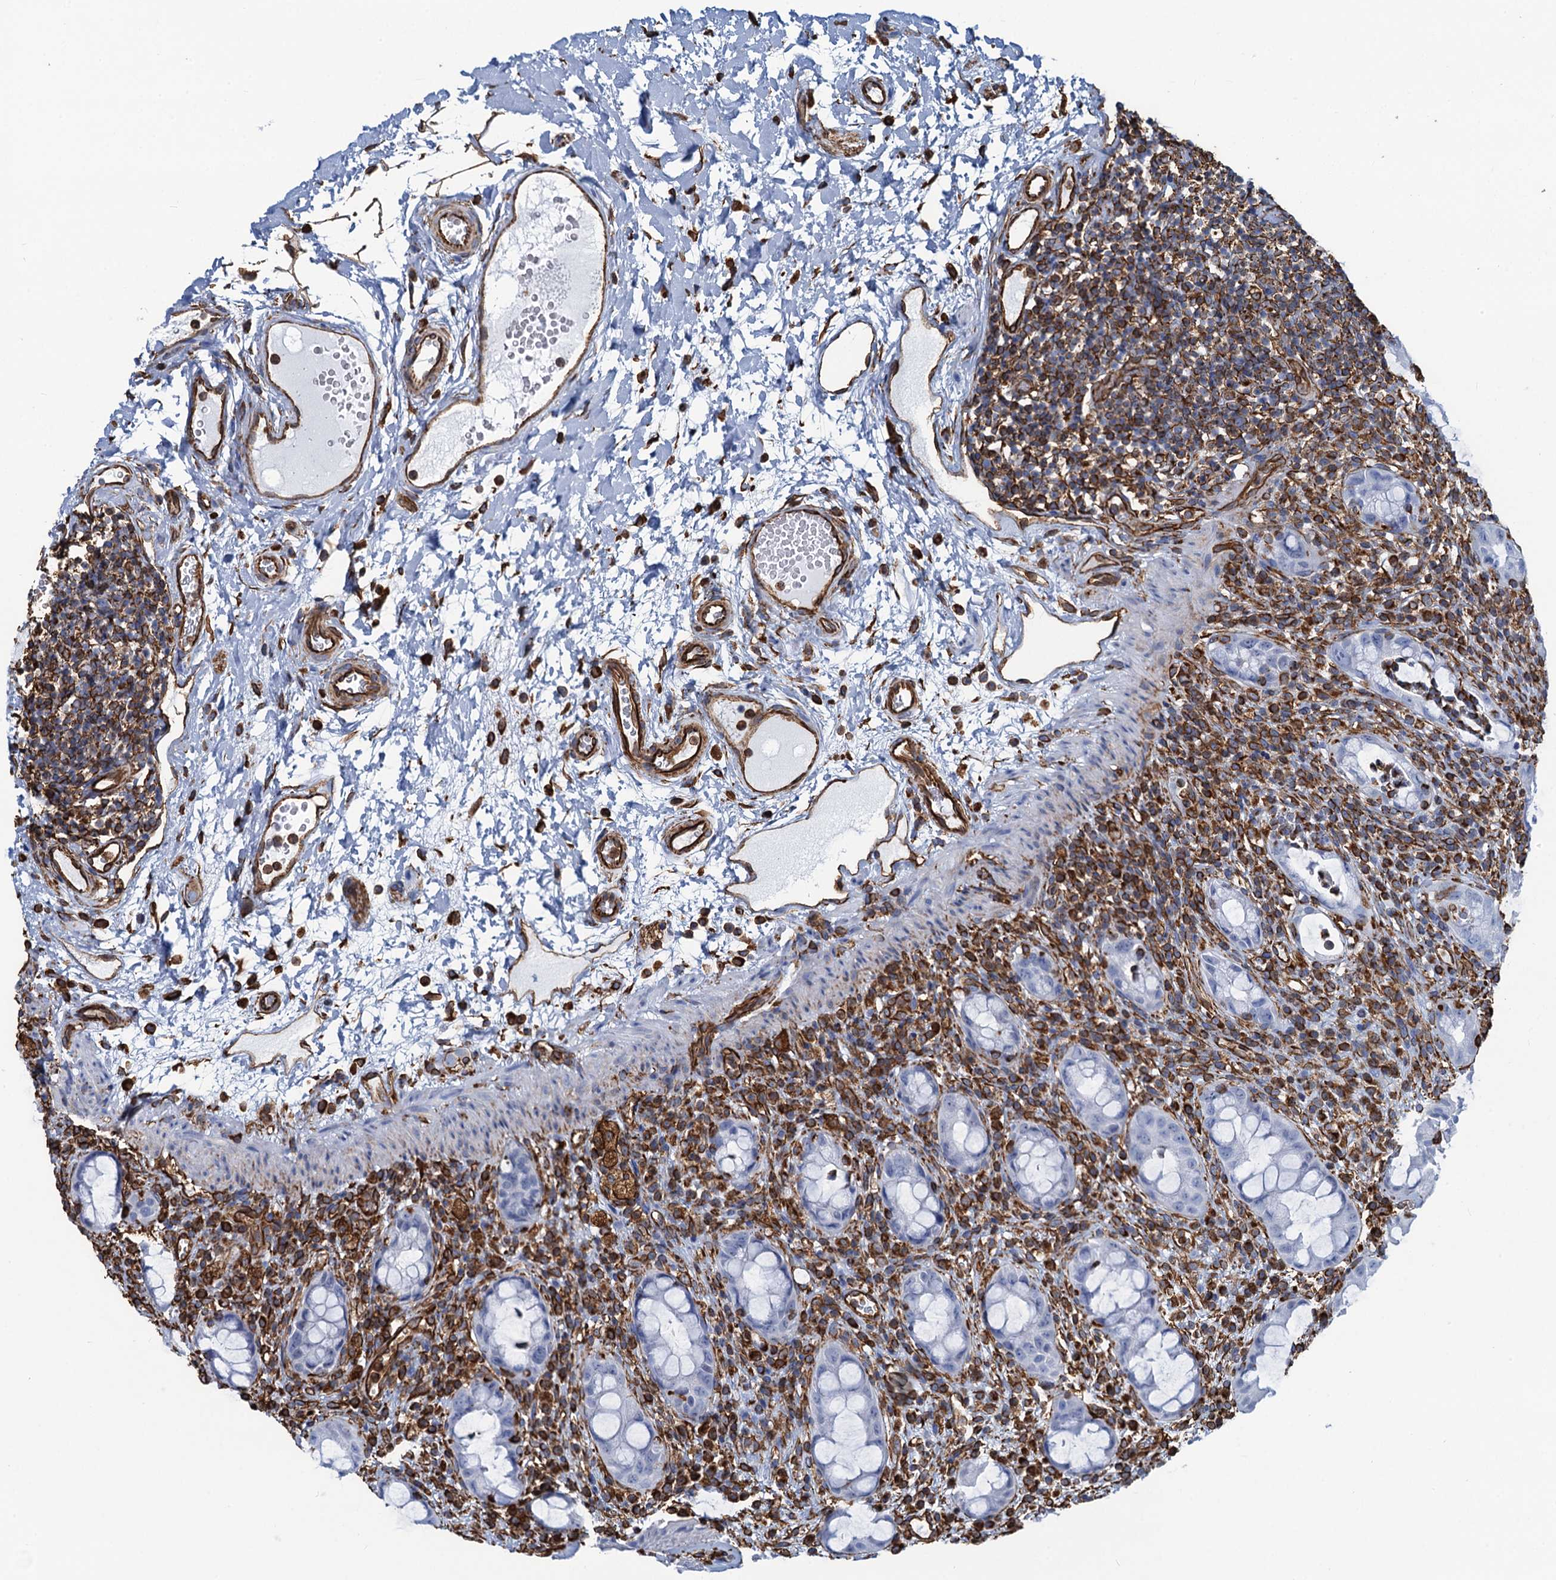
{"staining": {"intensity": "negative", "quantity": "none", "location": "none"}, "tissue": "rectum", "cell_type": "Glandular cells", "image_type": "normal", "snomed": [{"axis": "morphology", "description": "Normal tissue, NOS"}, {"axis": "topography", "description": "Rectum"}], "caption": "A high-resolution micrograph shows immunohistochemistry (IHC) staining of unremarkable rectum, which exhibits no significant expression in glandular cells.", "gene": "PGM2", "patient": {"sex": "female", "age": 57}}